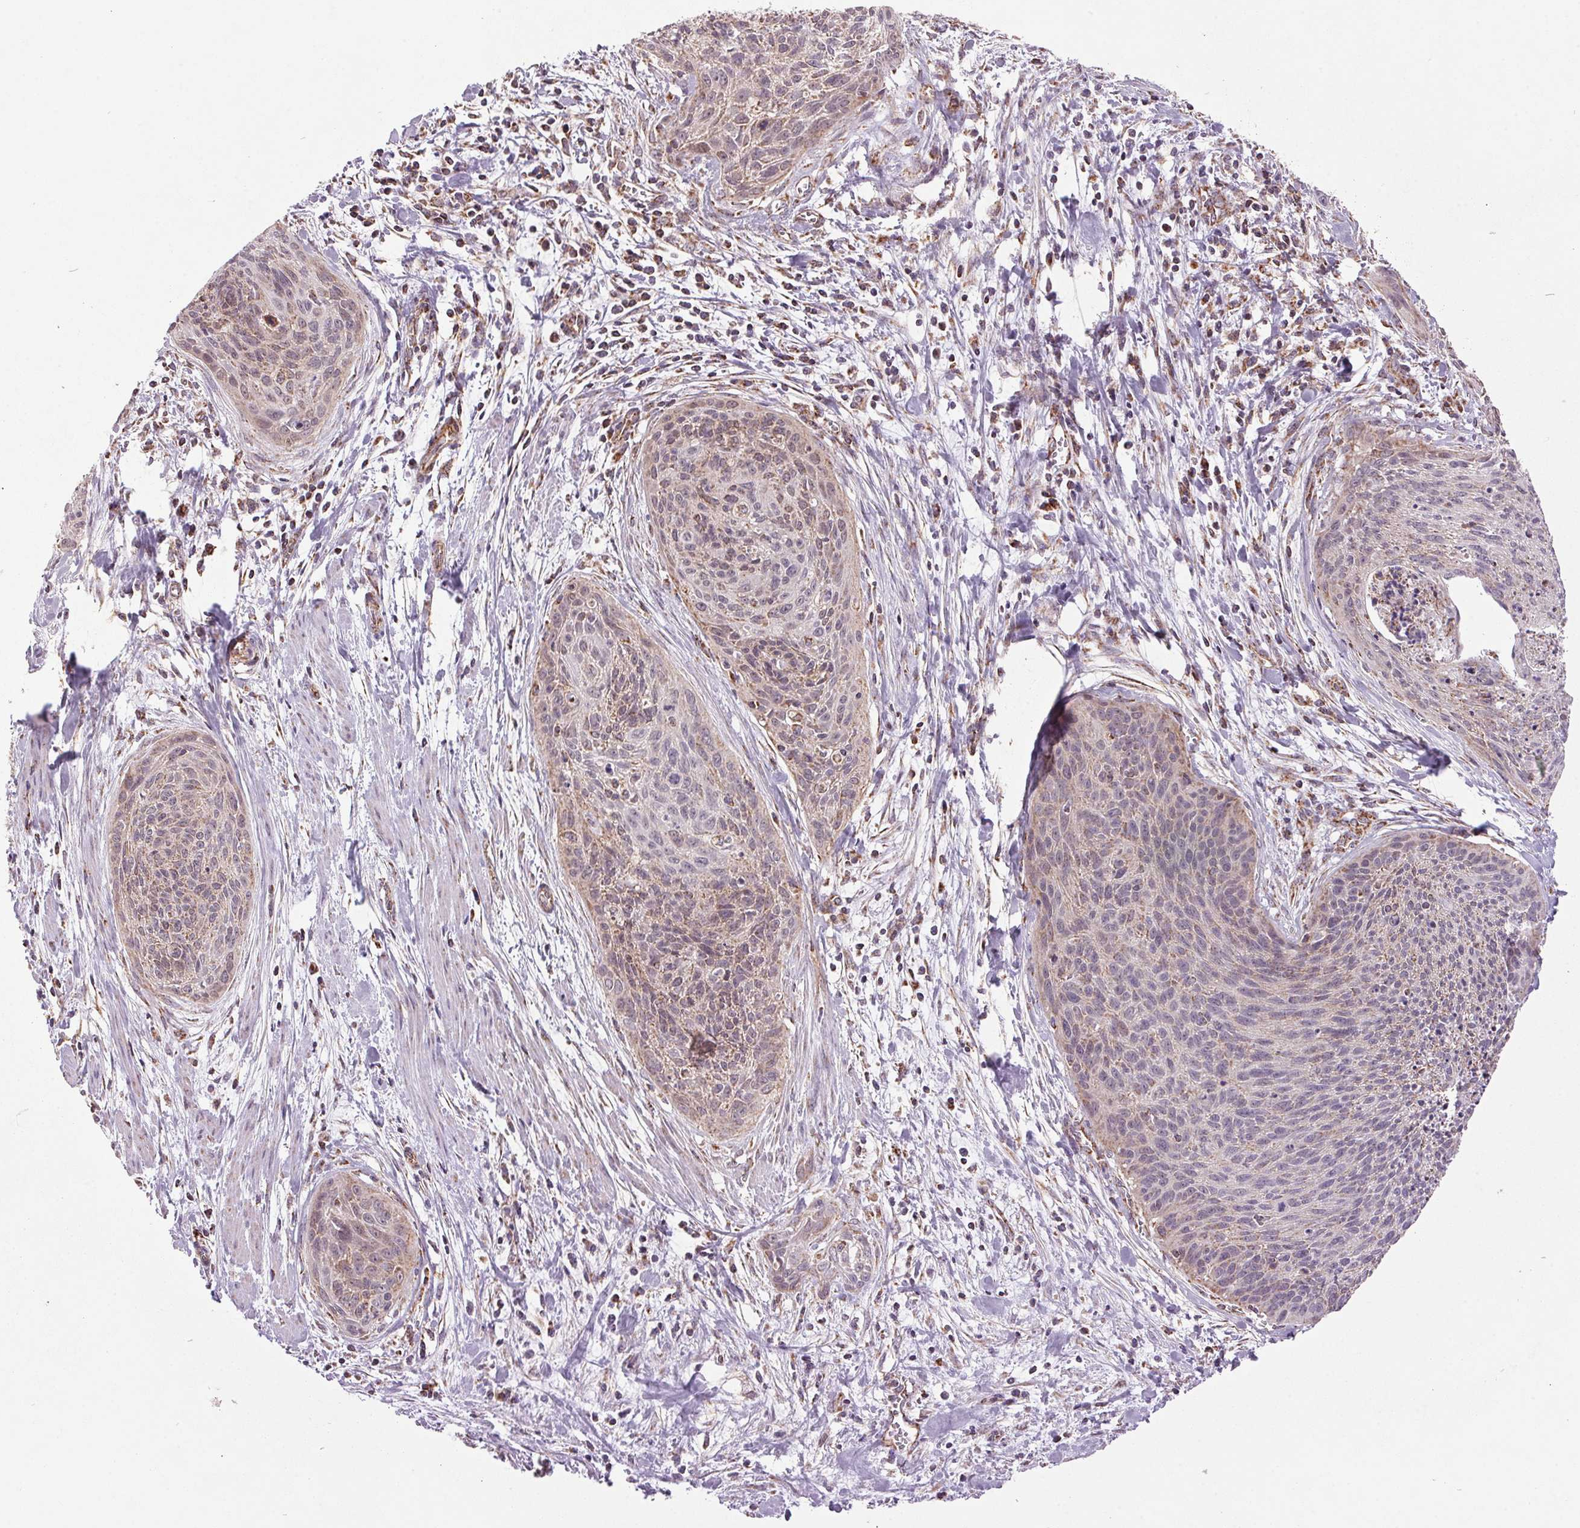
{"staining": {"intensity": "weak", "quantity": "25%-75%", "location": "cytoplasmic/membranous"}, "tissue": "cervical cancer", "cell_type": "Tumor cells", "image_type": "cancer", "snomed": [{"axis": "morphology", "description": "Squamous cell carcinoma, NOS"}, {"axis": "topography", "description": "Cervix"}], "caption": "Weak cytoplasmic/membranous positivity for a protein is appreciated in about 25%-75% of tumor cells of cervical cancer (squamous cell carcinoma) using immunohistochemistry.", "gene": "NDUFS6", "patient": {"sex": "female", "age": 55}}